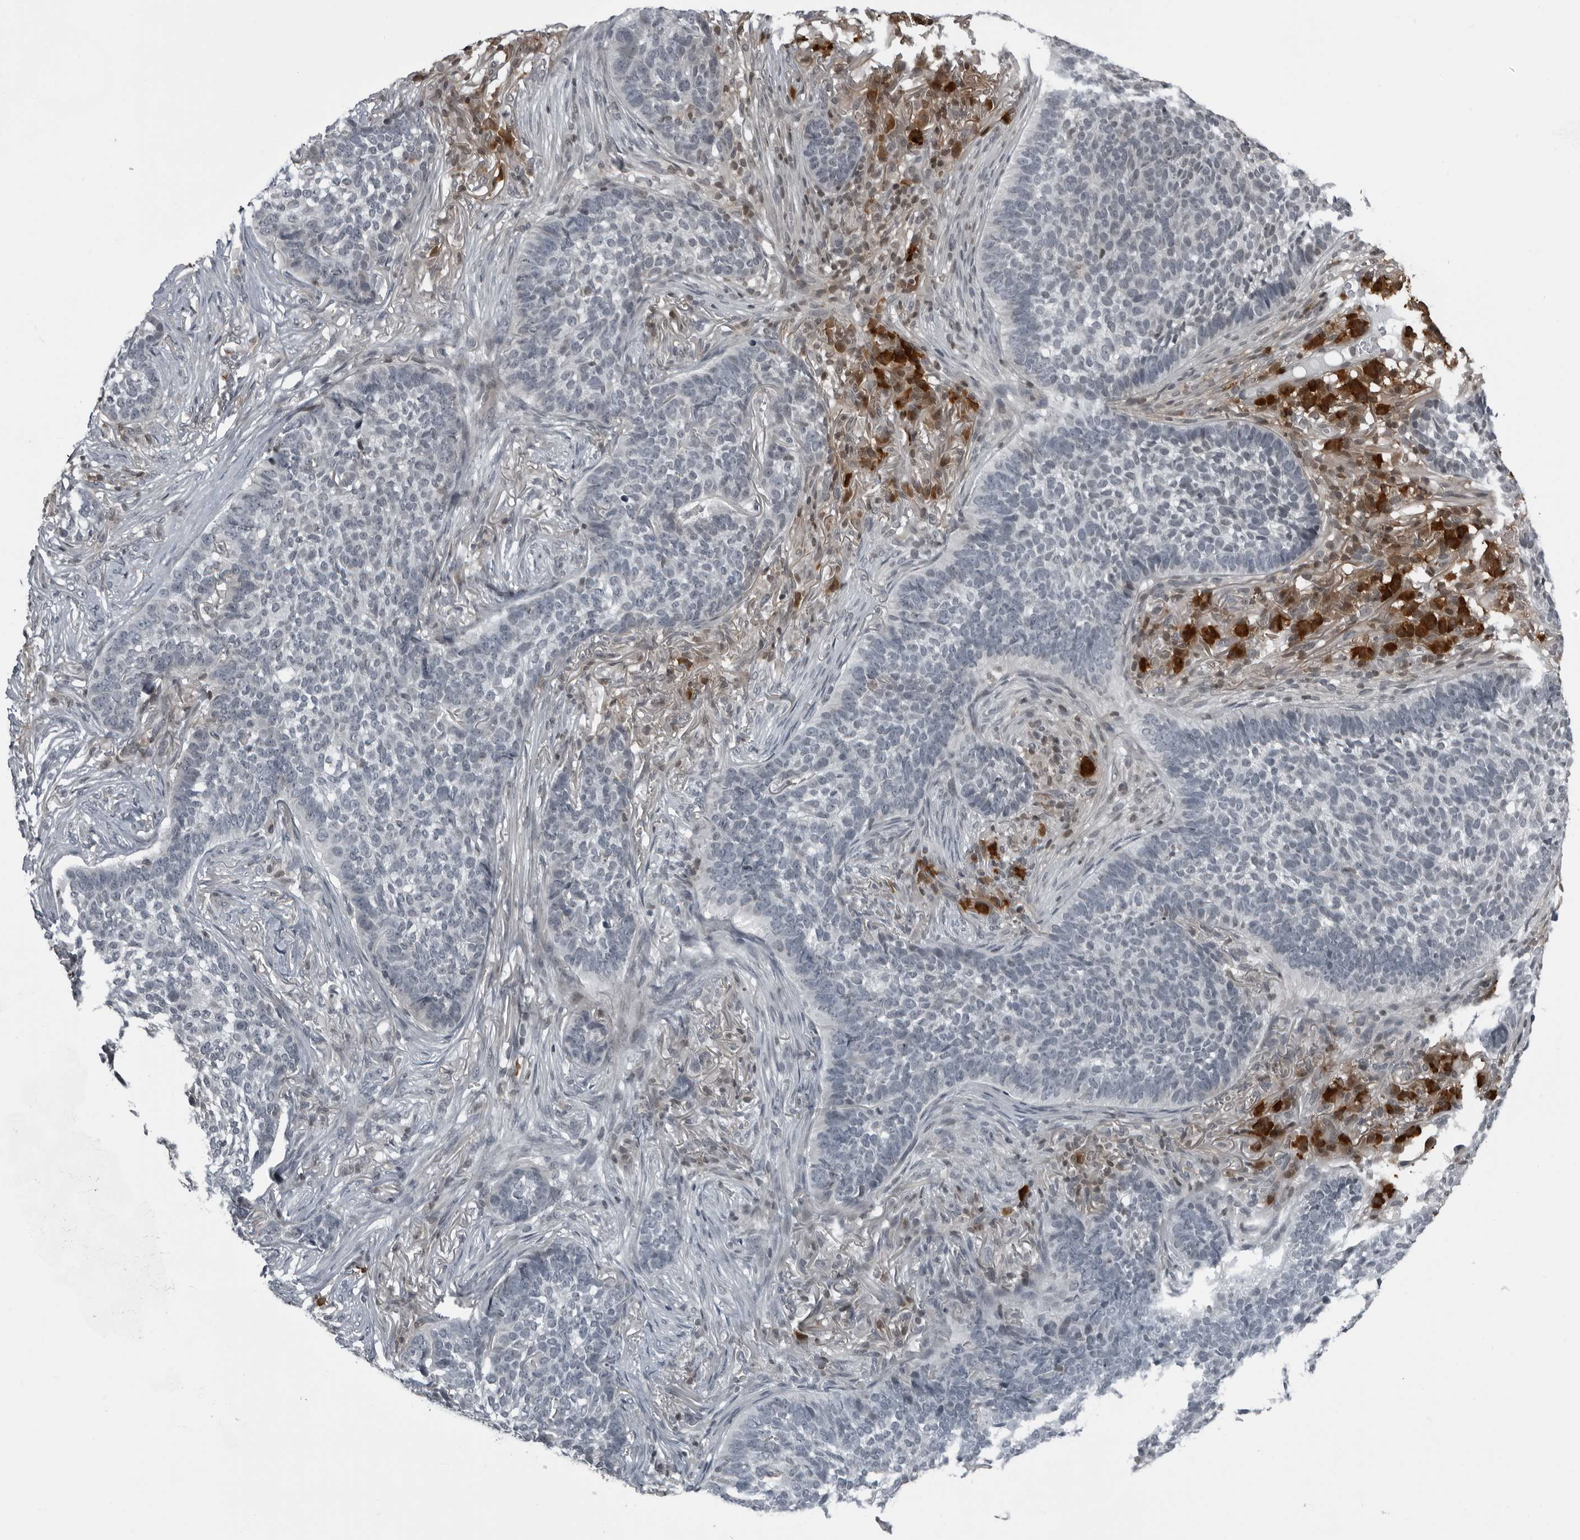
{"staining": {"intensity": "negative", "quantity": "none", "location": "none"}, "tissue": "skin cancer", "cell_type": "Tumor cells", "image_type": "cancer", "snomed": [{"axis": "morphology", "description": "Basal cell carcinoma"}, {"axis": "topography", "description": "Skin"}], "caption": "Tumor cells are negative for brown protein staining in basal cell carcinoma (skin).", "gene": "RTCA", "patient": {"sex": "male", "age": 85}}